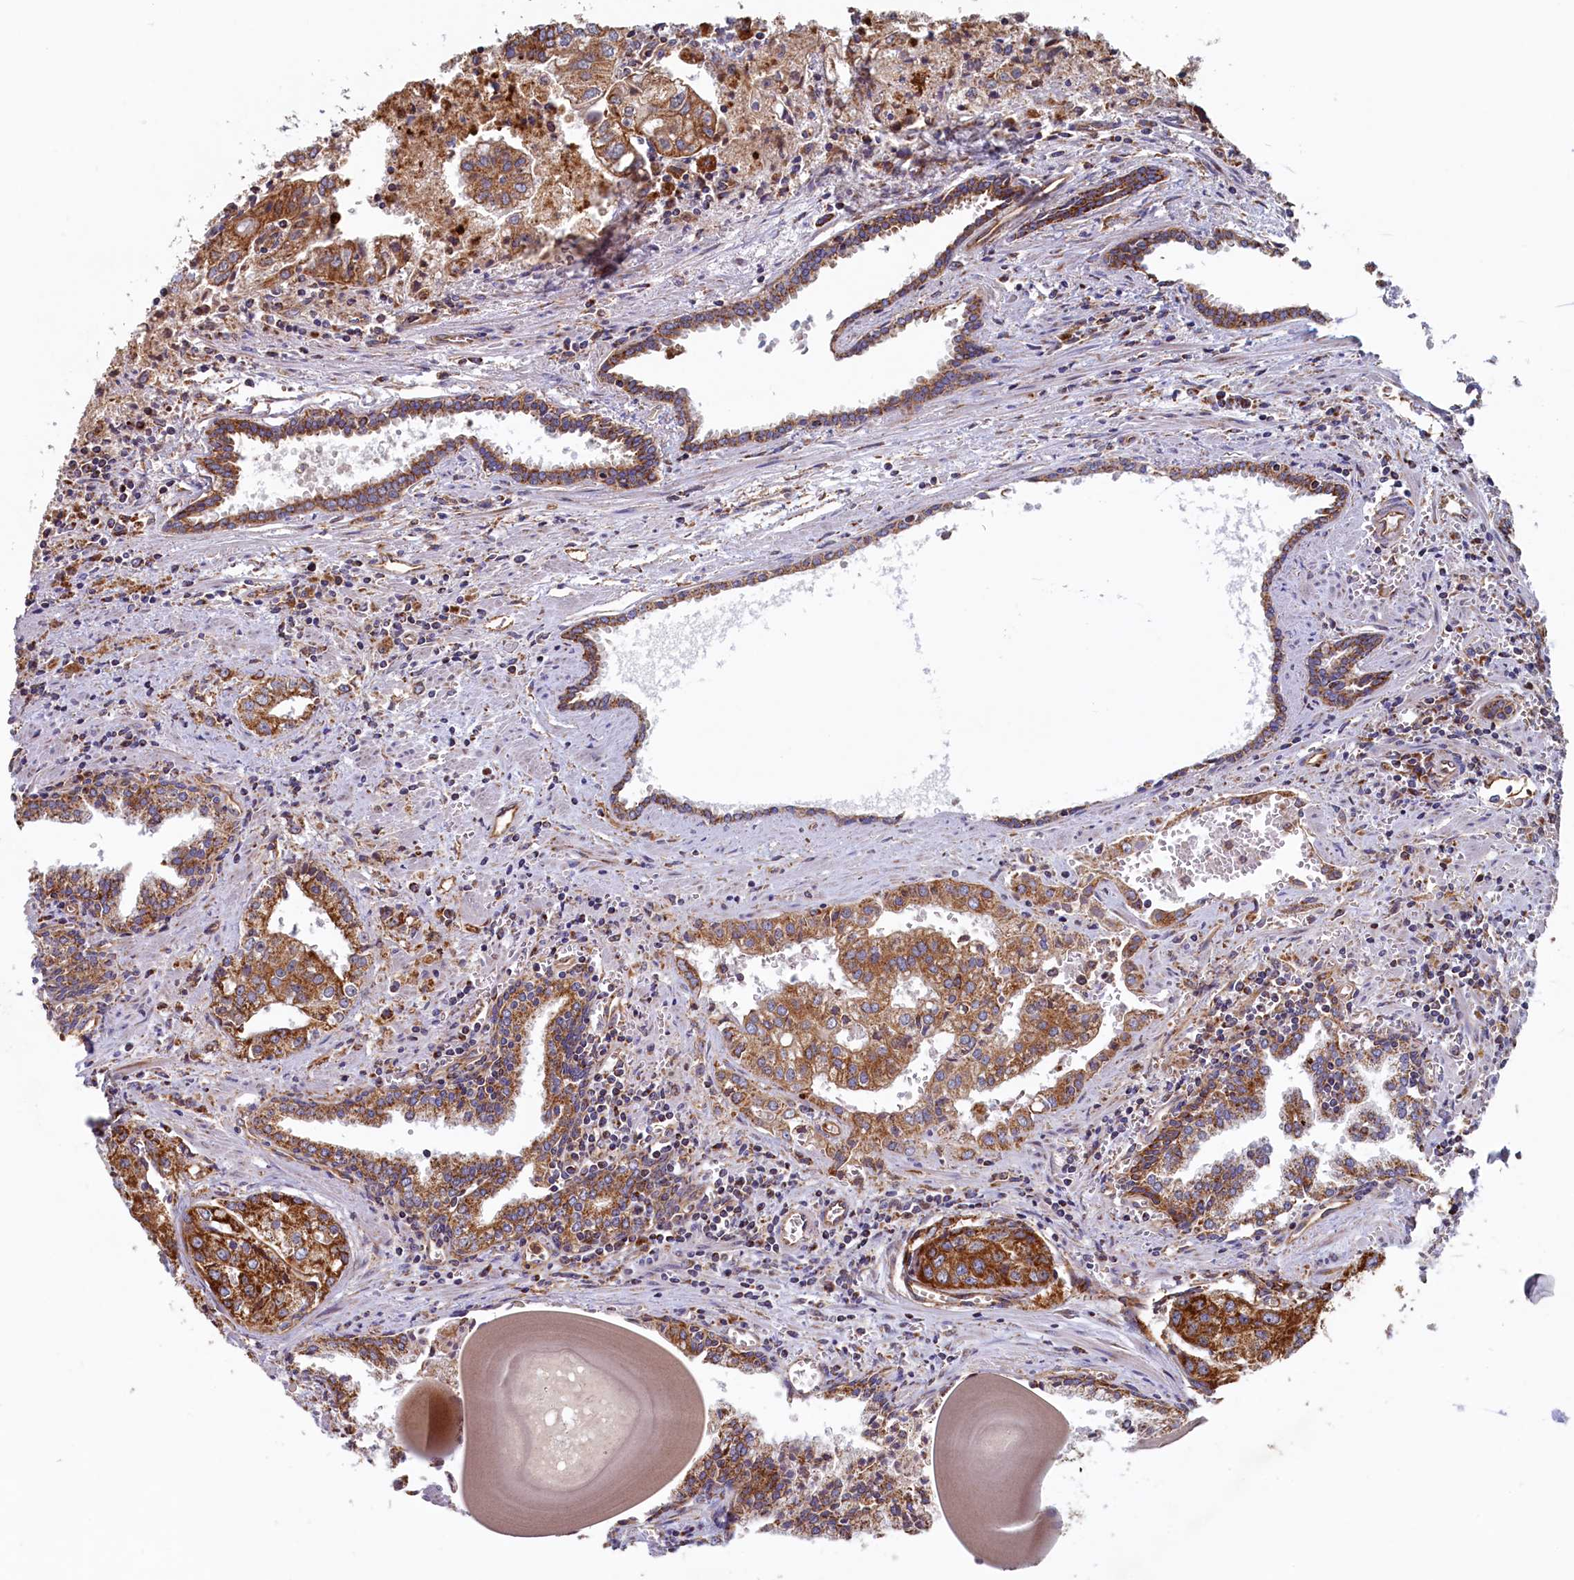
{"staining": {"intensity": "strong", "quantity": ">75%", "location": "cytoplasmic/membranous"}, "tissue": "prostate cancer", "cell_type": "Tumor cells", "image_type": "cancer", "snomed": [{"axis": "morphology", "description": "Adenocarcinoma, High grade"}, {"axis": "topography", "description": "Prostate"}], "caption": "High-grade adenocarcinoma (prostate) stained with a brown dye reveals strong cytoplasmic/membranous positive positivity in approximately >75% of tumor cells.", "gene": "UBE3B", "patient": {"sex": "male", "age": 68}}